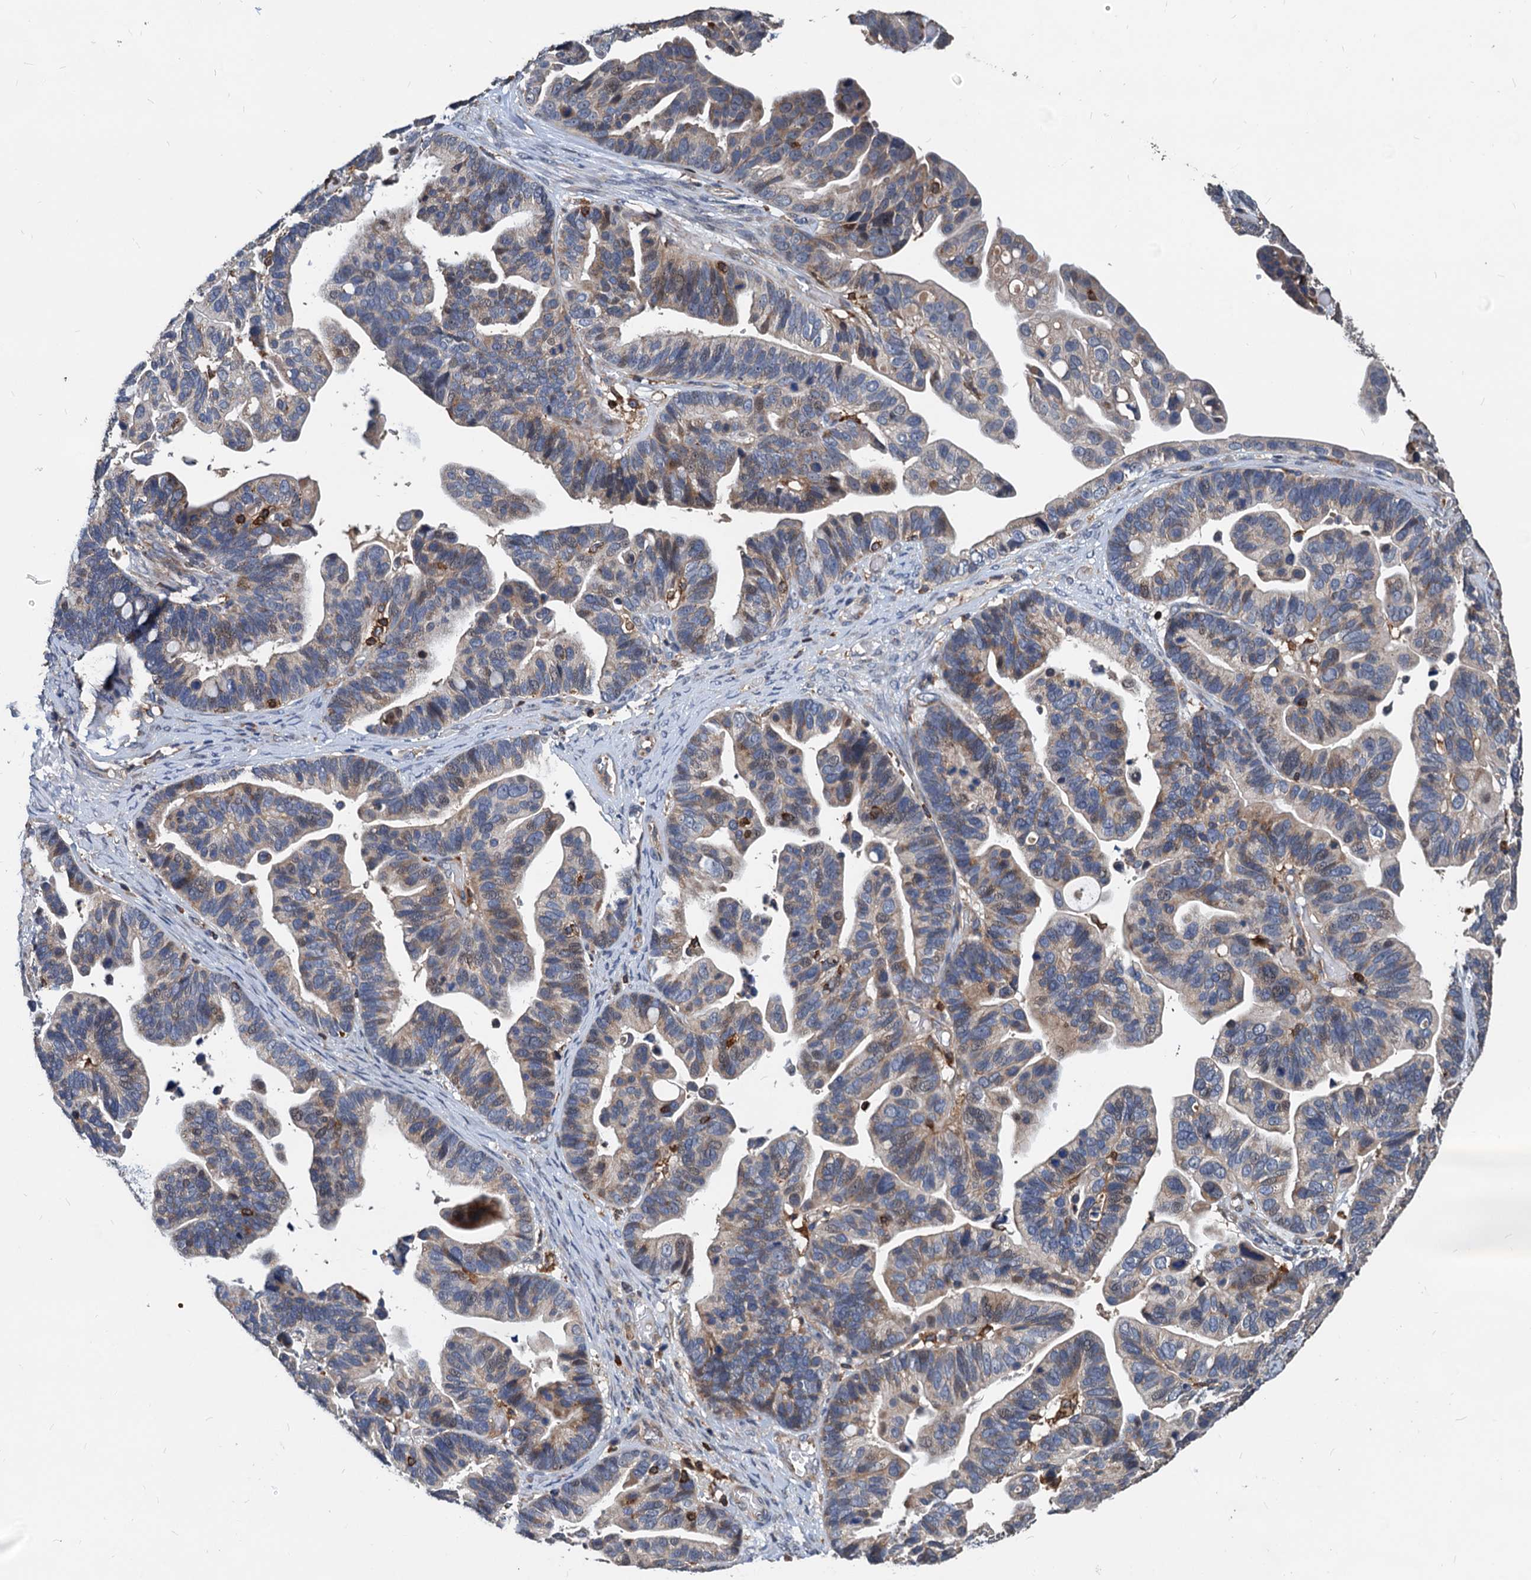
{"staining": {"intensity": "weak", "quantity": "25%-75%", "location": "cytoplasmic/membranous"}, "tissue": "ovarian cancer", "cell_type": "Tumor cells", "image_type": "cancer", "snomed": [{"axis": "morphology", "description": "Cystadenocarcinoma, serous, NOS"}, {"axis": "topography", "description": "Ovary"}], "caption": "IHC of ovarian cancer exhibits low levels of weak cytoplasmic/membranous expression in about 25%-75% of tumor cells. The staining was performed using DAB to visualize the protein expression in brown, while the nuclei were stained in blue with hematoxylin (Magnification: 20x).", "gene": "LCP2", "patient": {"sex": "female", "age": 56}}